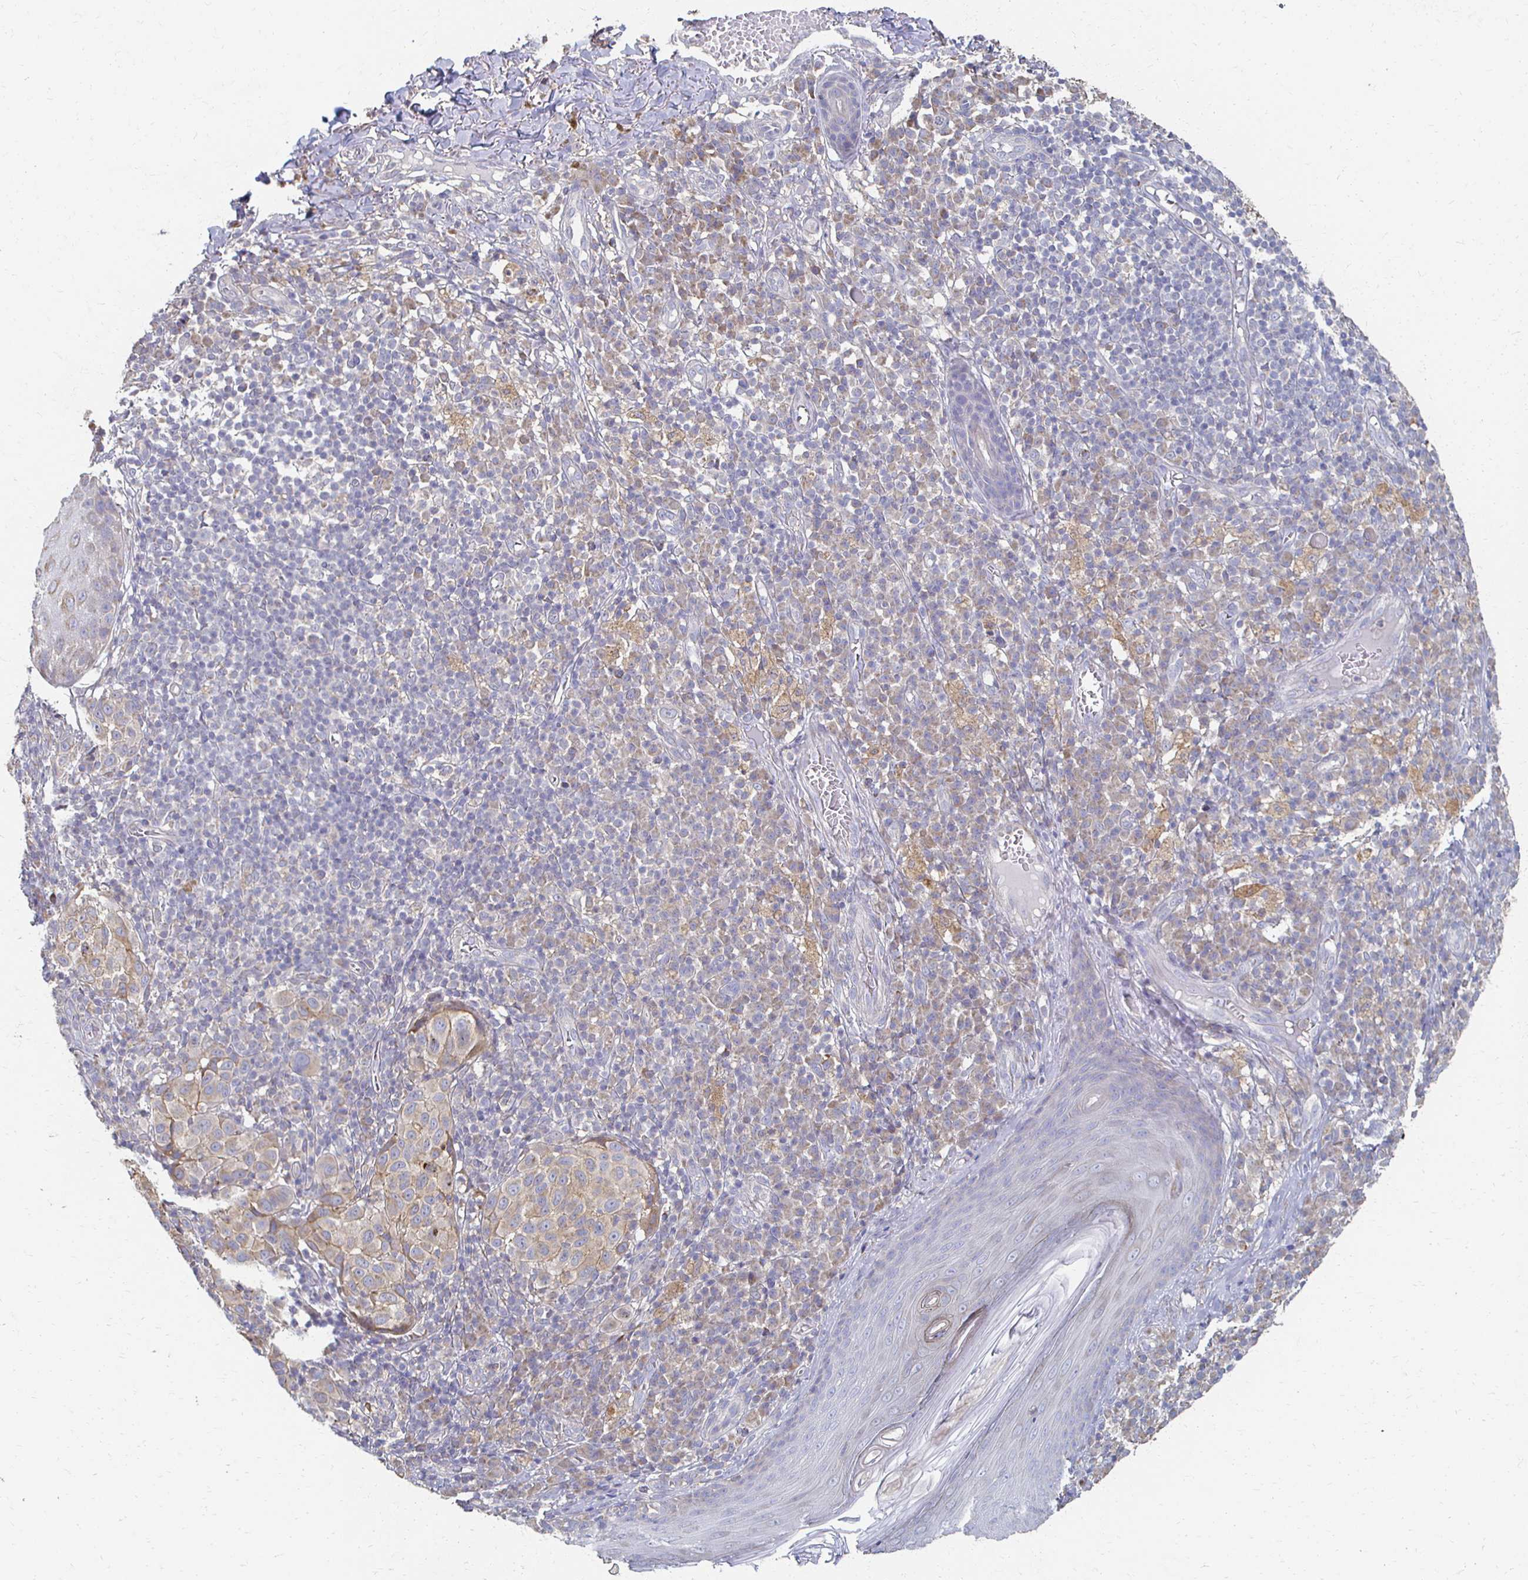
{"staining": {"intensity": "weak", "quantity": ">75%", "location": "cytoplasmic/membranous"}, "tissue": "melanoma", "cell_type": "Tumor cells", "image_type": "cancer", "snomed": [{"axis": "morphology", "description": "Malignant melanoma, NOS"}, {"axis": "topography", "description": "Skin"}], "caption": "Immunohistochemical staining of human melanoma demonstrates low levels of weak cytoplasmic/membranous staining in about >75% of tumor cells.", "gene": "CX3CR1", "patient": {"sex": "male", "age": 38}}